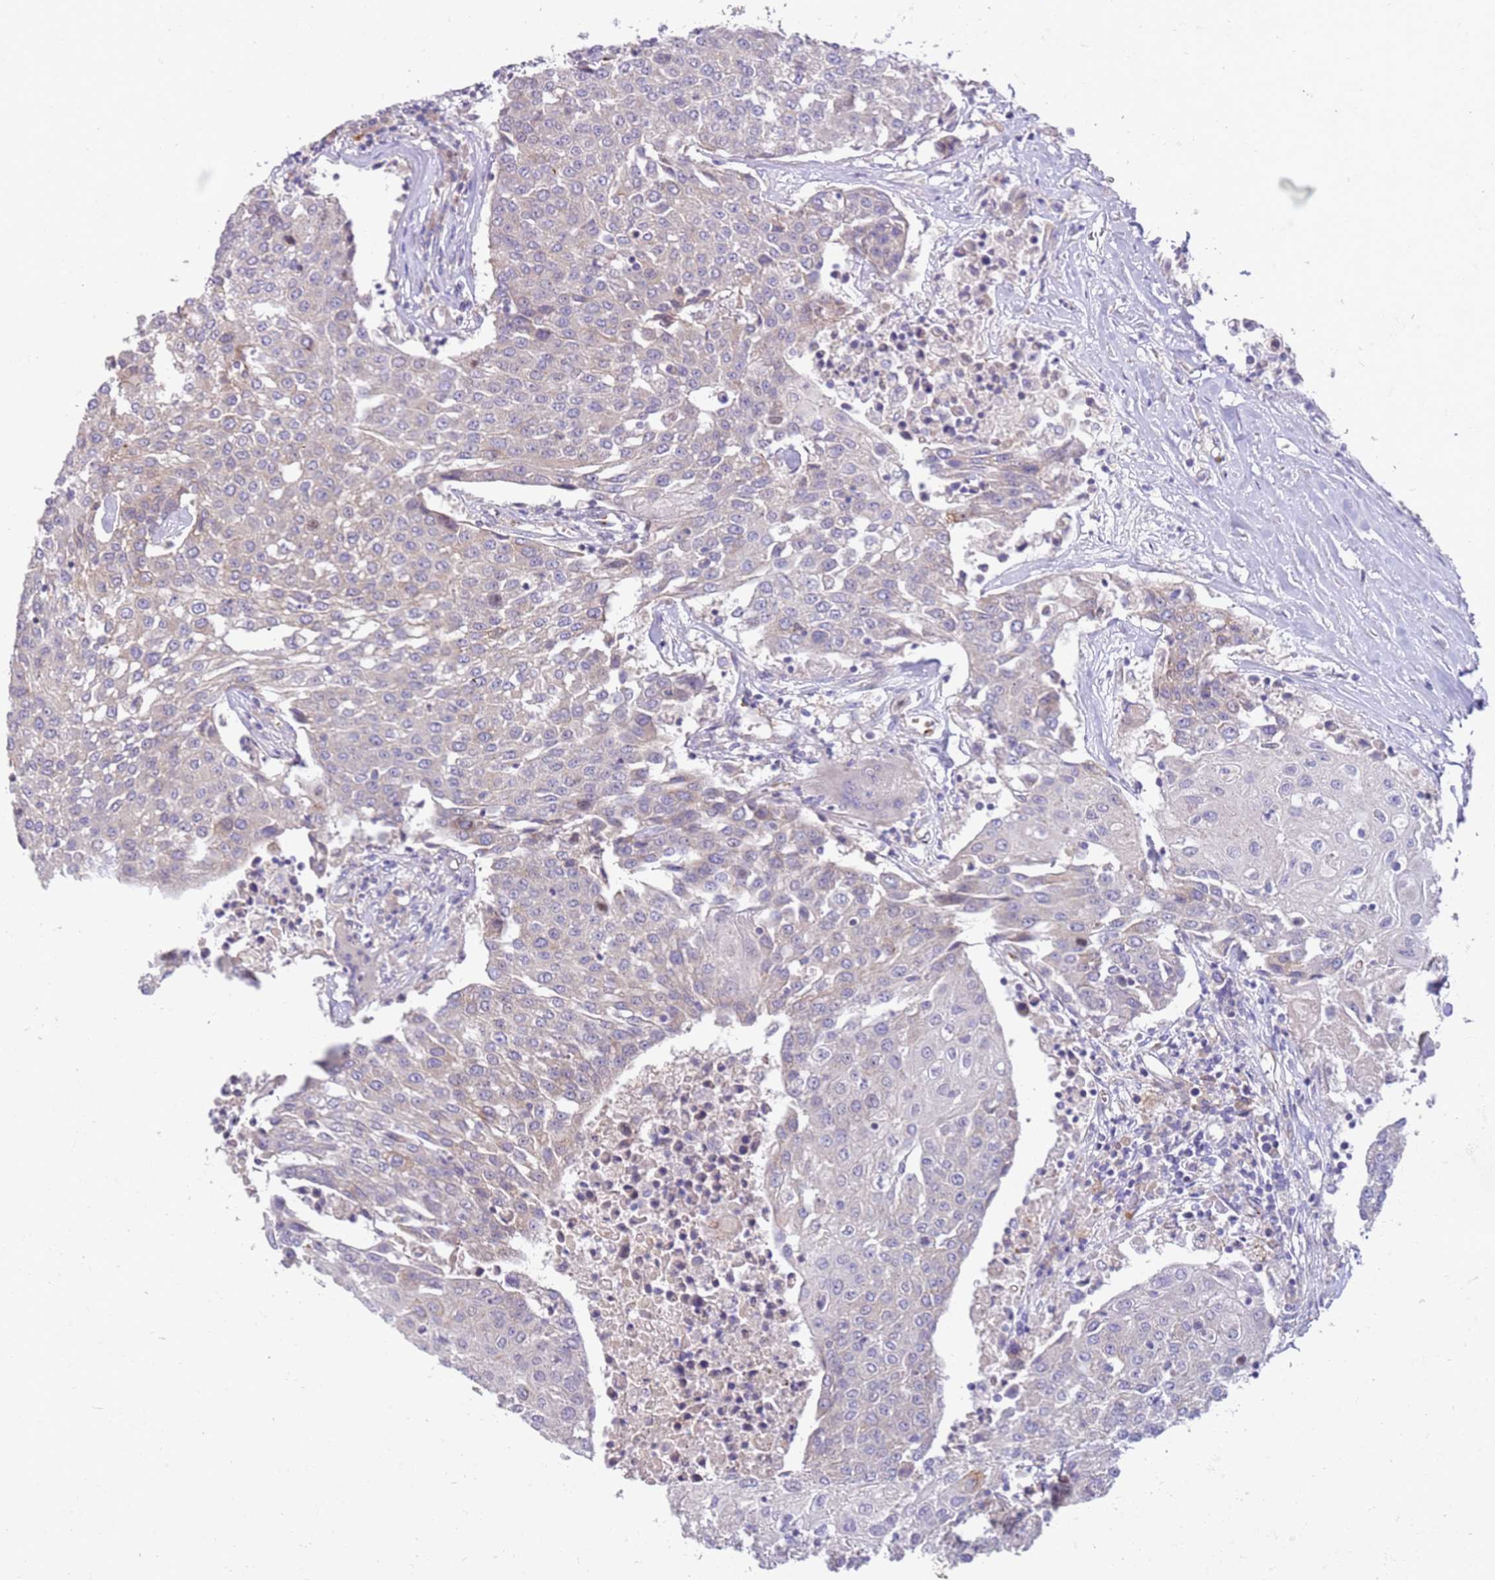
{"staining": {"intensity": "negative", "quantity": "none", "location": "none"}, "tissue": "urothelial cancer", "cell_type": "Tumor cells", "image_type": "cancer", "snomed": [{"axis": "morphology", "description": "Urothelial carcinoma, High grade"}, {"axis": "topography", "description": "Urinary bladder"}], "caption": "Urothelial cancer was stained to show a protein in brown. There is no significant staining in tumor cells.", "gene": "NMUR2", "patient": {"sex": "female", "age": 85}}